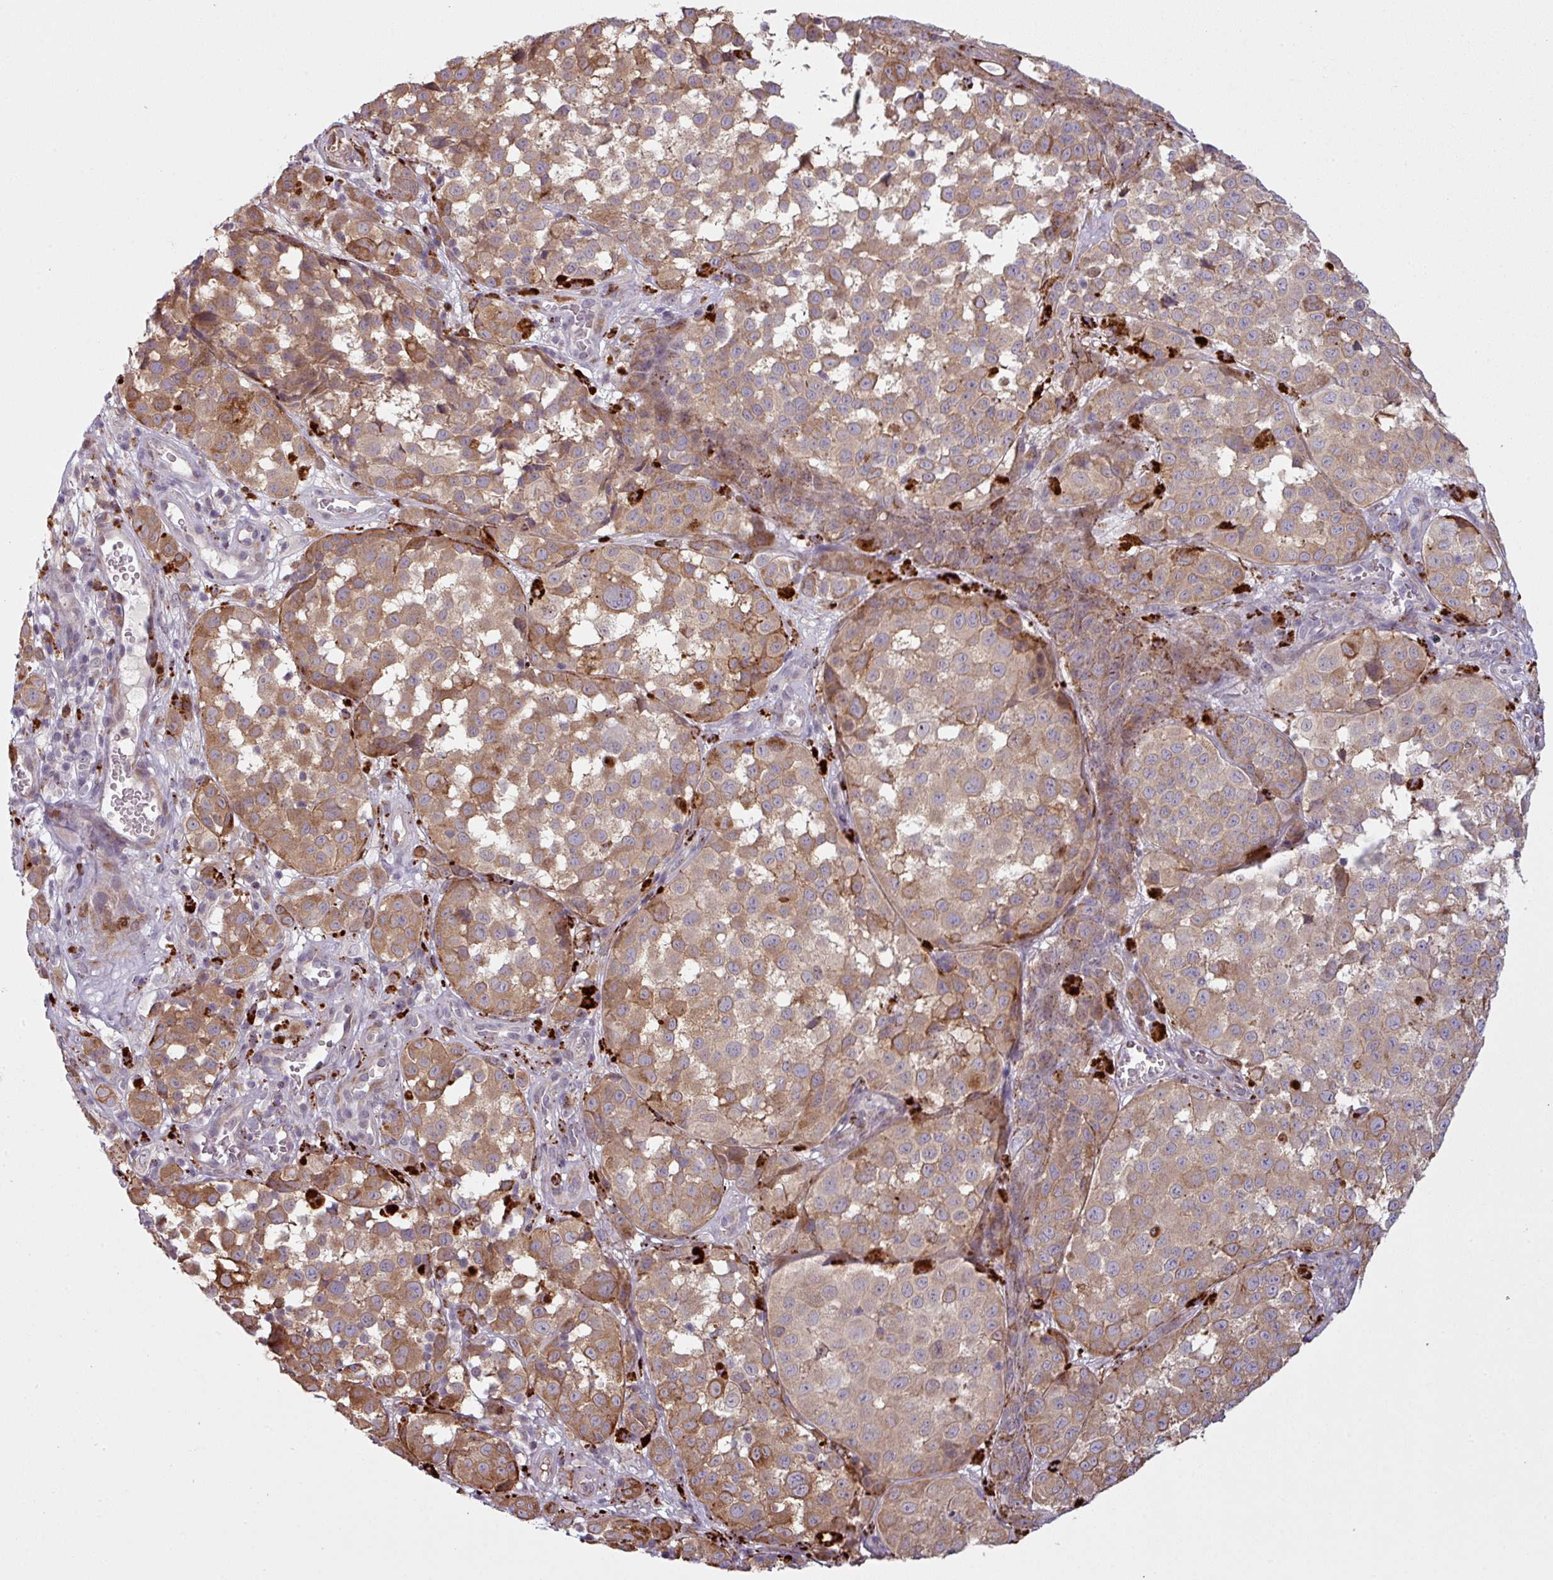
{"staining": {"intensity": "moderate", "quantity": ">75%", "location": "cytoplasmic/membranous"}, "tissue": "melanoma", "cell_type": "Tumor cells", "image_type": "cancer", "snomed": [{"axis": "morphology", "description": "Malignant melanoma, NOS"}, {"axis": "topography", "description": "Skin"}], "caption": "Immunohistochemistry (IHC) image of melanoma stained for a protein (brown), which shows medium levels of moderate cytoplasmic/membranous staining in approximately >75% of tumor cells.", "gene": "MAP7D2", "patient": {"sex": "male", "age": 64}}